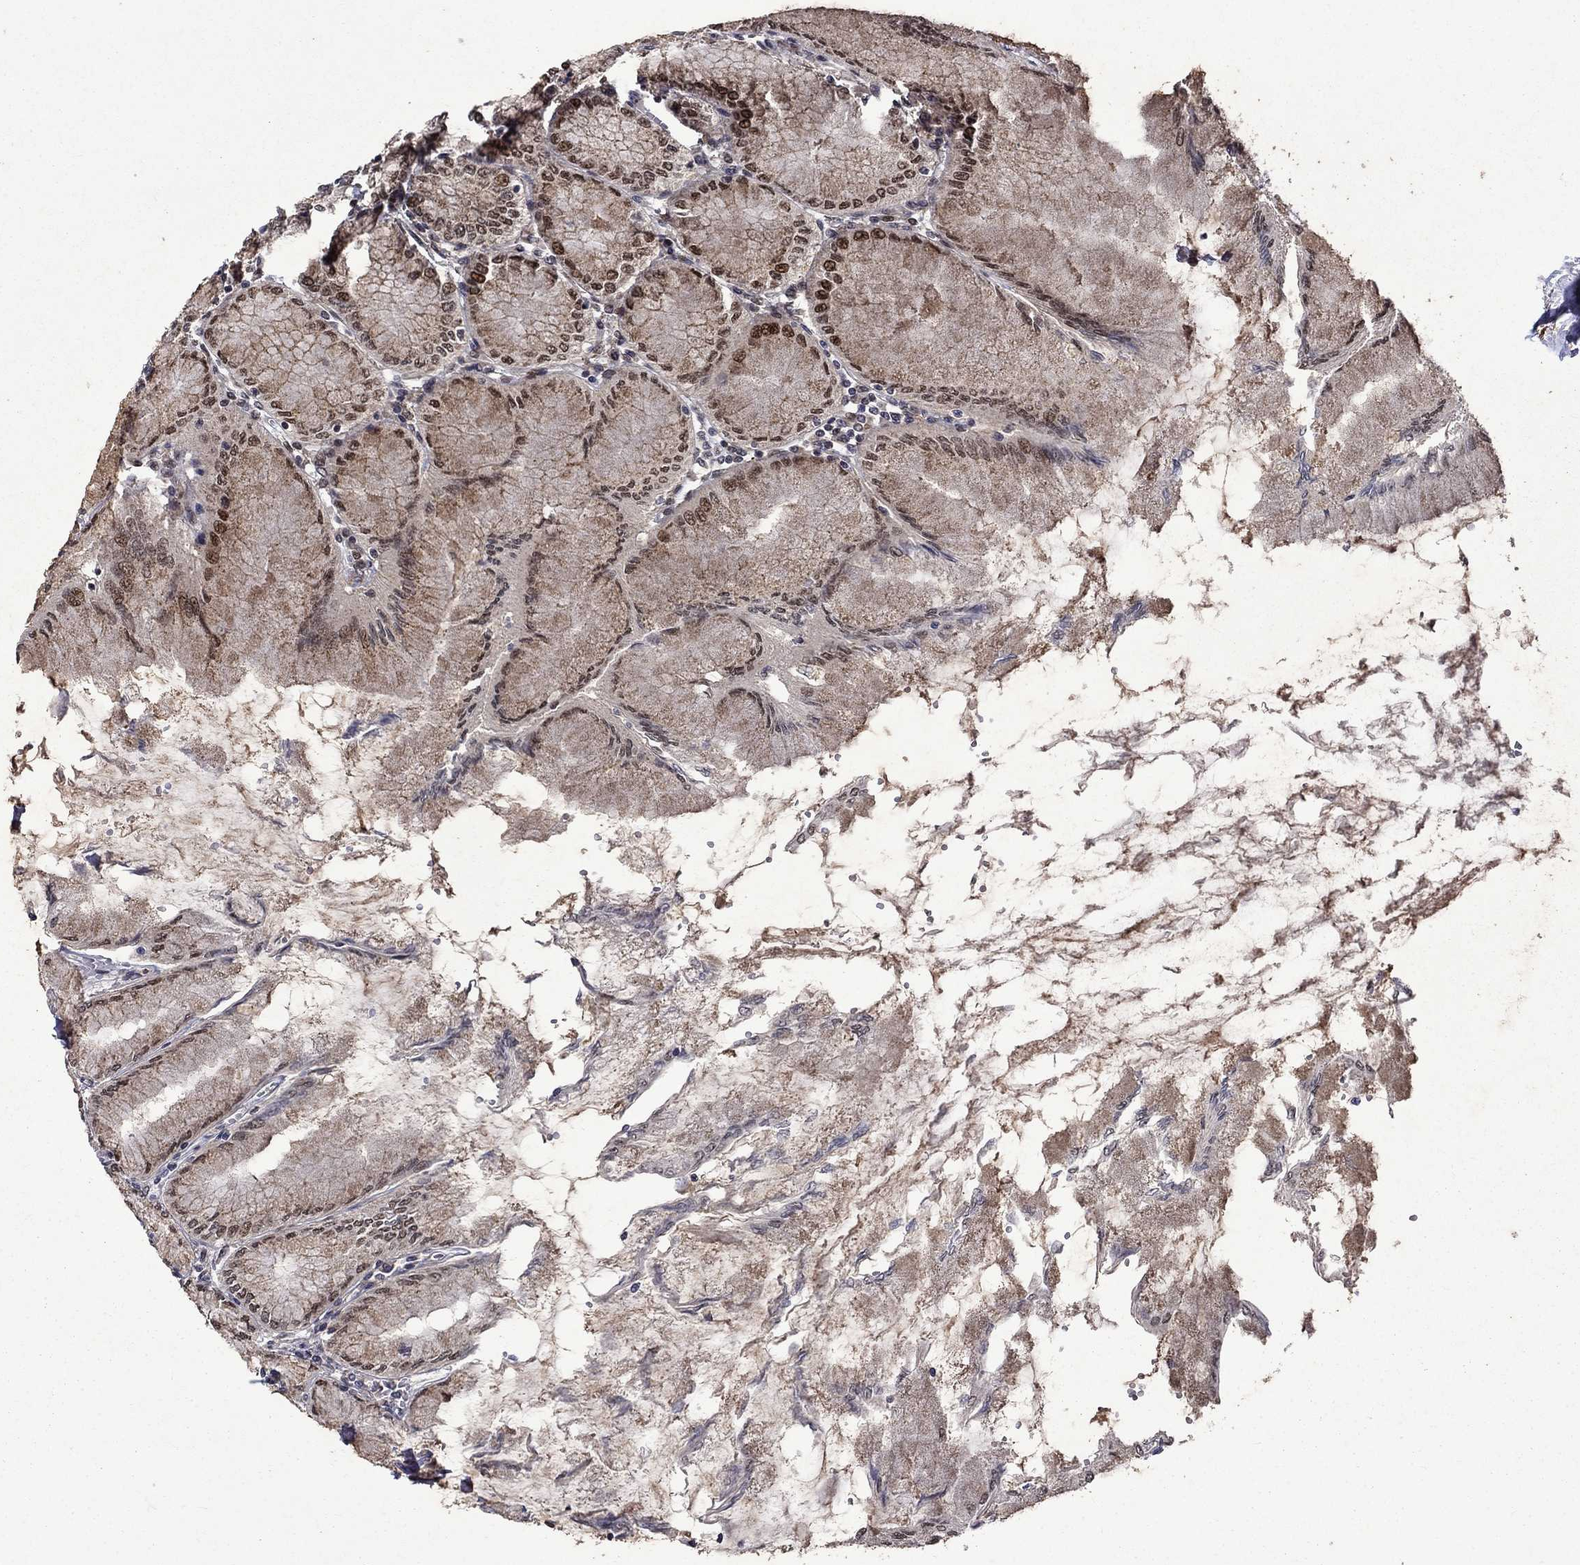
{"staining": {"intensity": "strong", "quantity": "25%-75%", "location": "nuclear"}, "tissue": "stomach", "cell_type": "Glandular cells", "image_type": "normal", "snomed": [{"axis": "morphology", "description": "Normal tissue, NOS"}, {"axis": "topography", "description": "Skeletal muscle"}, {"axis": "topography", "description": "Stomach"}], "caption": "Human stomach stained with a brown dye demonstrates strong nuclear positive positivity in about 25%-75% of glandular cells.", "gene": "KPNA3", "patient": {"sex": "female", "age": 57}}